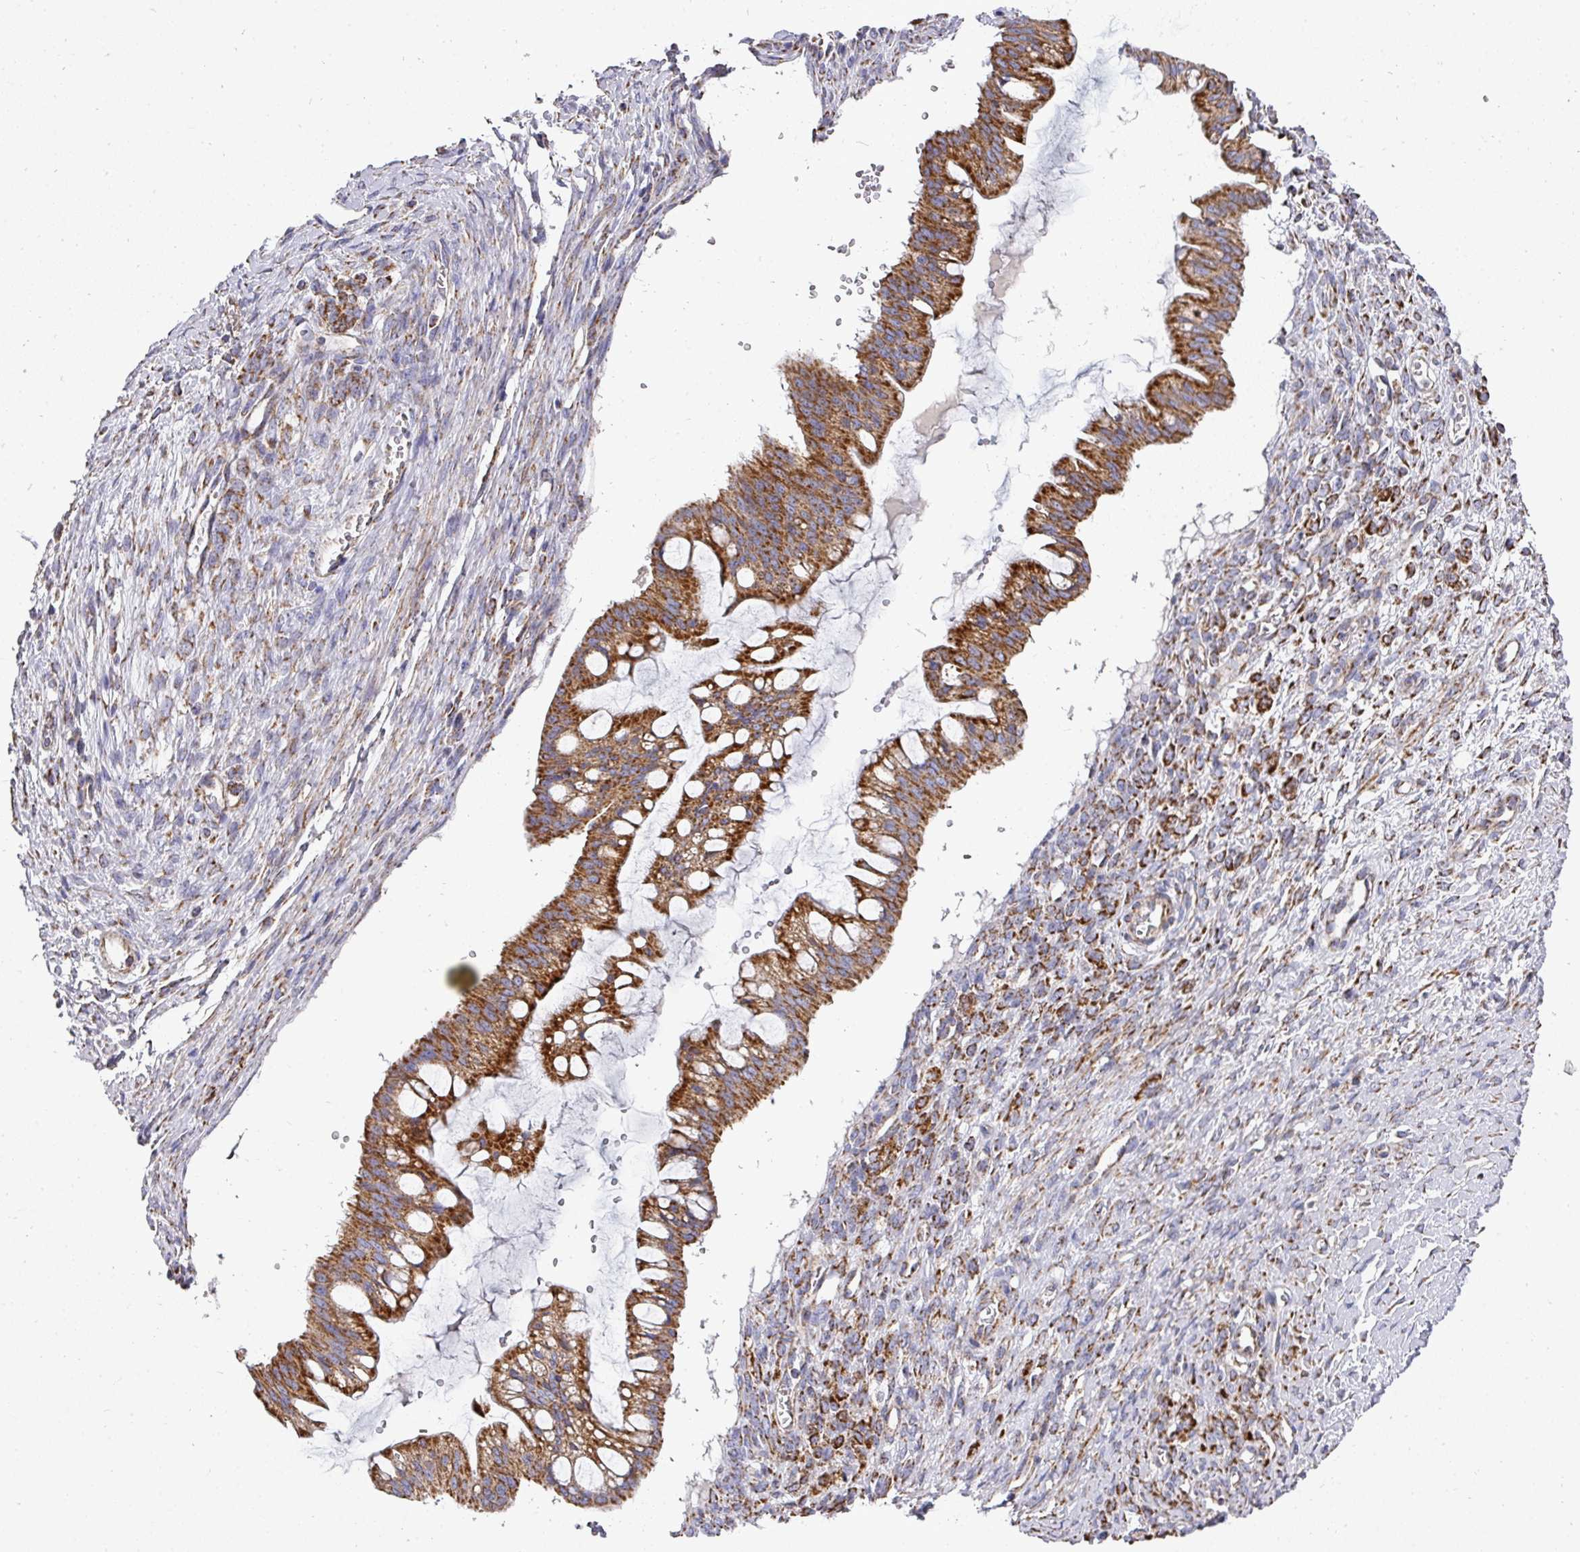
{"staining": {"intensity": "strong", "quantity": ">75%", "location": "cytoplasmic/membranous"}, "tissue": "ovarian cancer", "cell_type": "Tumor cells", "image_type": "cancer", "snomed": [{"axis": "morphology", "description": "Cystadenocarcinoma, mucinous, NOS"}, {"axis": "topography", "description": "Ovary"}], "caption": "DAB (3,3'-diaminobenzidine) immunohistochemical staining of ovarian cancer reveals strong cytoplasmic/membranous protein positivity in approximately >75% of tumor cells.", "gene": "UQCRFS1", "patient": {"sex": "female", "age": 73}}